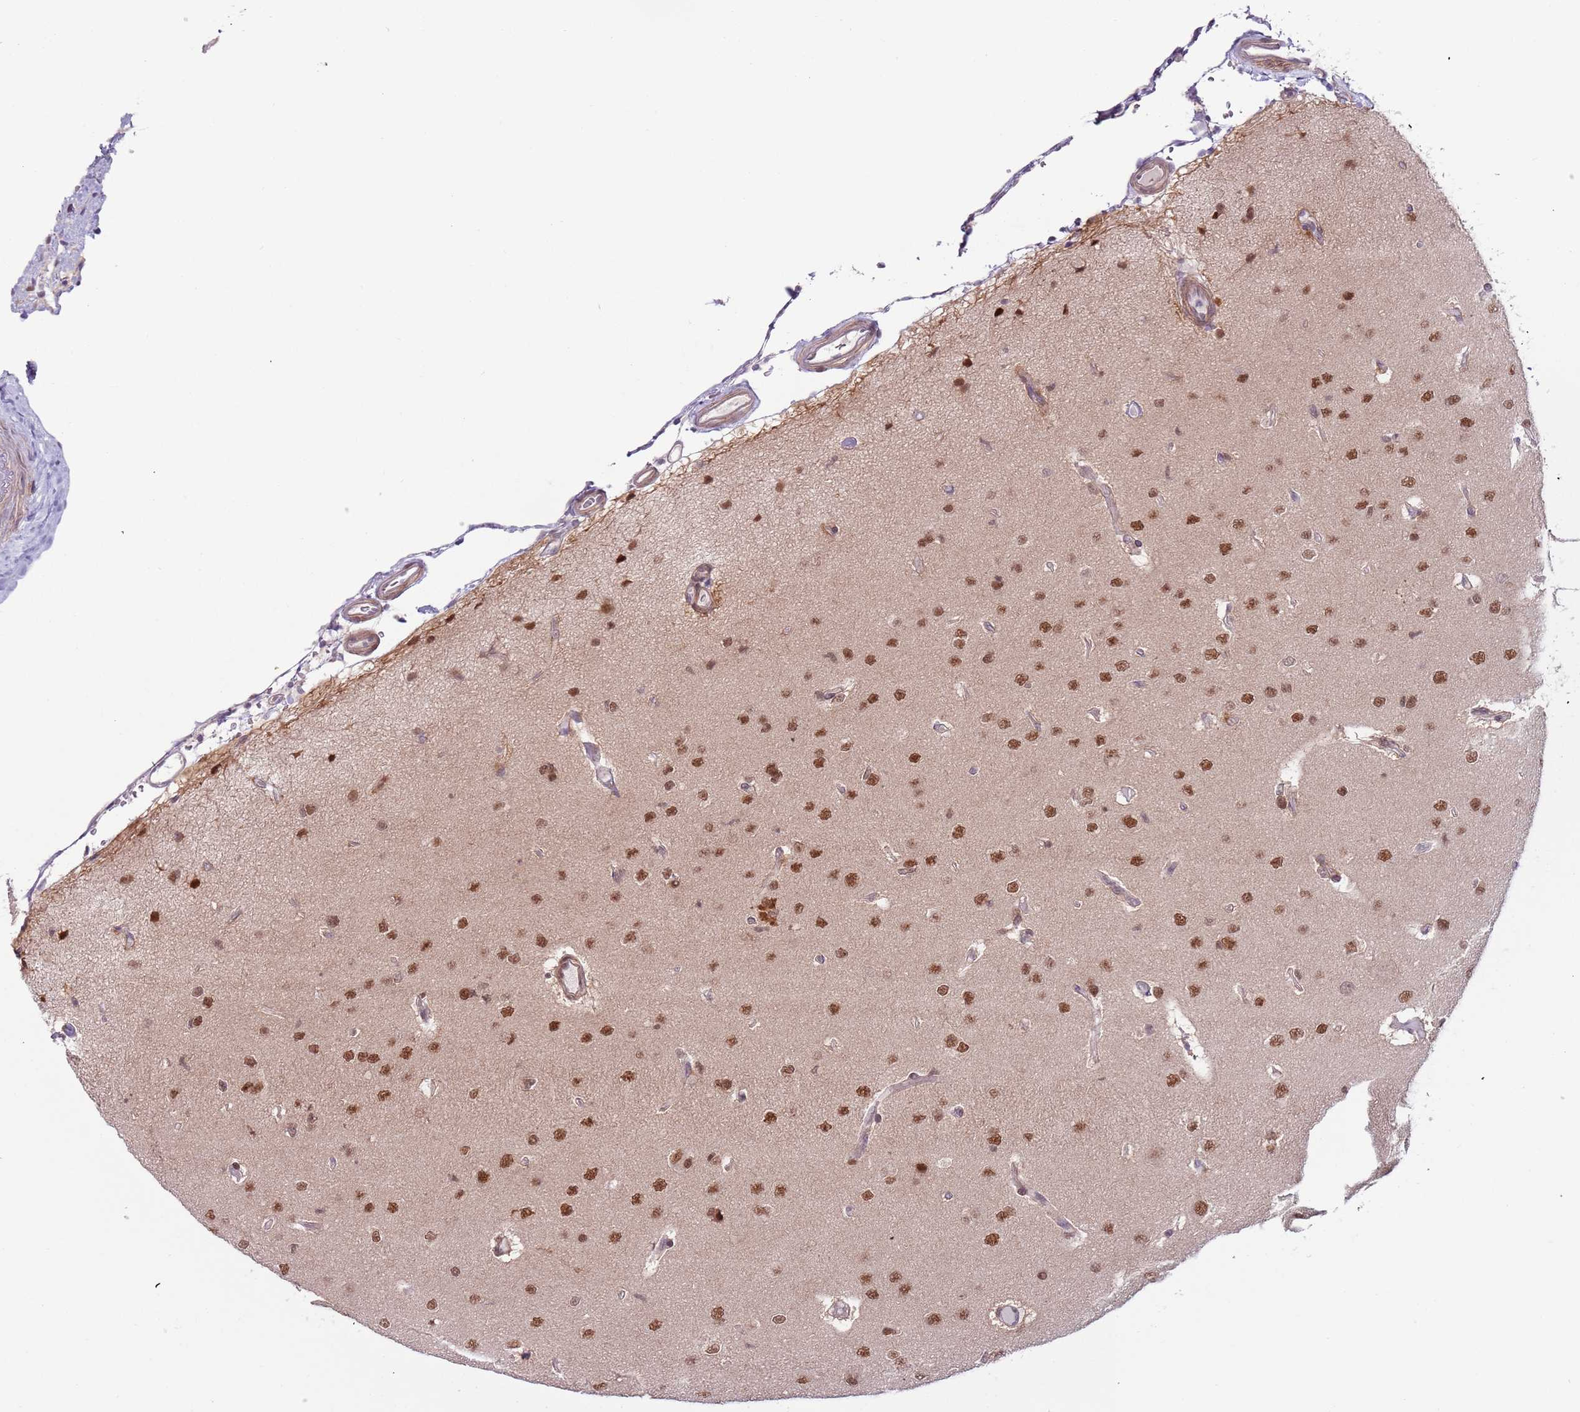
{"staining": {"intensity": "moderate", "quantity": ">75%", "location": "nuclear"}, "tissue": "glioma", "cell_type": "Tumor cells", "image_type": "cancer", "snomed": [{"axis": "morphology", "description": "Glioma, malignant, High grade"}, {"axis": "topography", "description": "Brain"}], "caption": "Moderate nuclear expression for a protein is present in about >75% of tumor cells of glioma using IHC.", "gene": "RMND5B", "patient": {"sex": "male", "age": 77}}